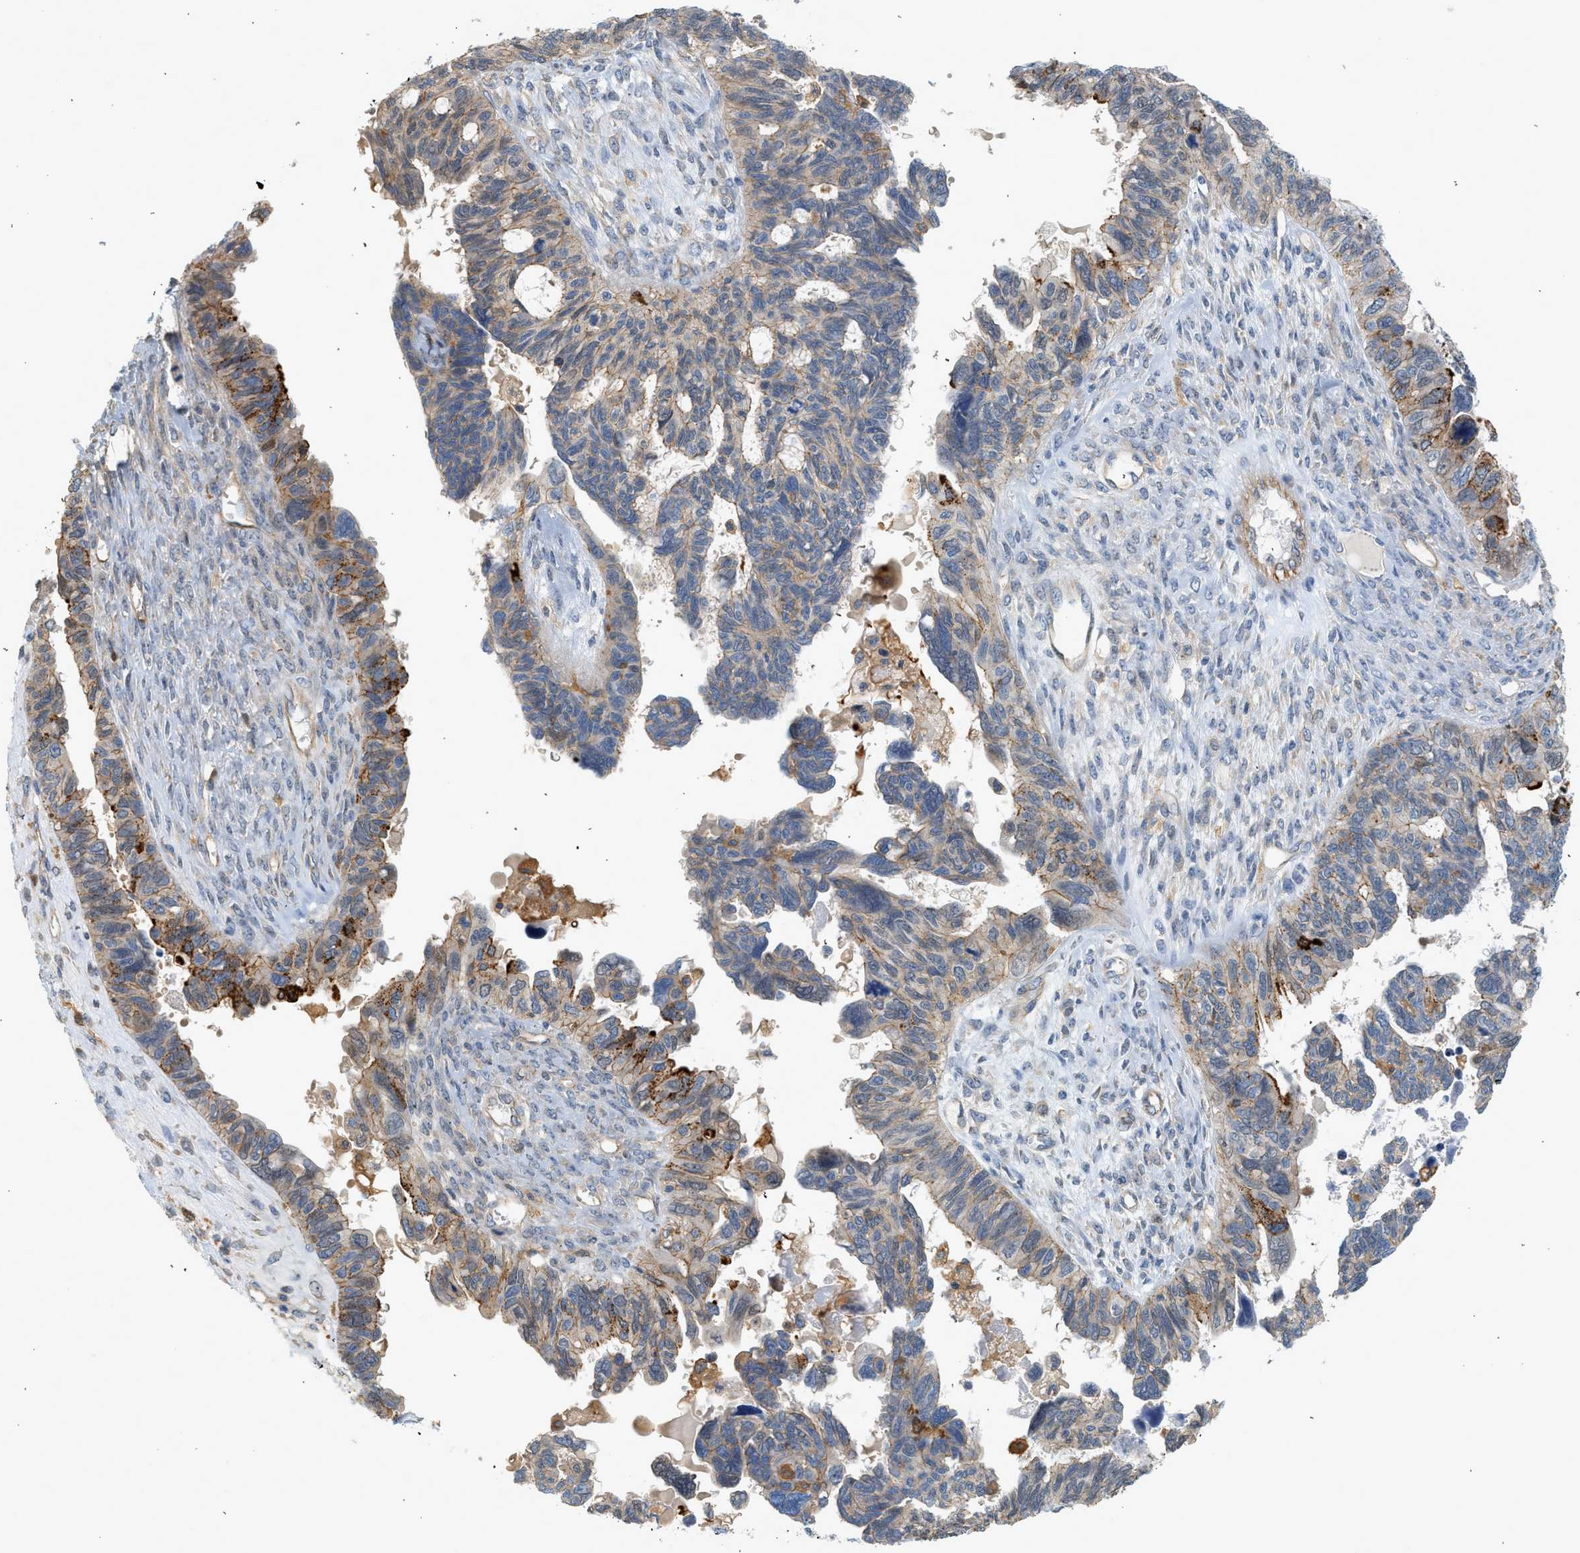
{"staining": {"intensity": "moderate", "quantity": "<25%", "location": "cytoplasmic/membranous"}, "tissue": "ovarian cancer", "cell_type": "Tumor cells", "image_type": "cancer", "snomed": [{"axis": "morphology", "description": "Cystadenocarcinoma, serous, NOS"}, {"axis": "topography", "description": "Ovary"}], "caption": "Immunohistochemistry (IHC) micrograph of human ovarian serous cystadenocarcinoma stained for a protein (brown), which demonstrates low levels of moderate cytoplasmic/membranous staining in about <25% of tumor cells.", "gene": "CTXN1", "patient": {"sex": "female", "age": 79}}